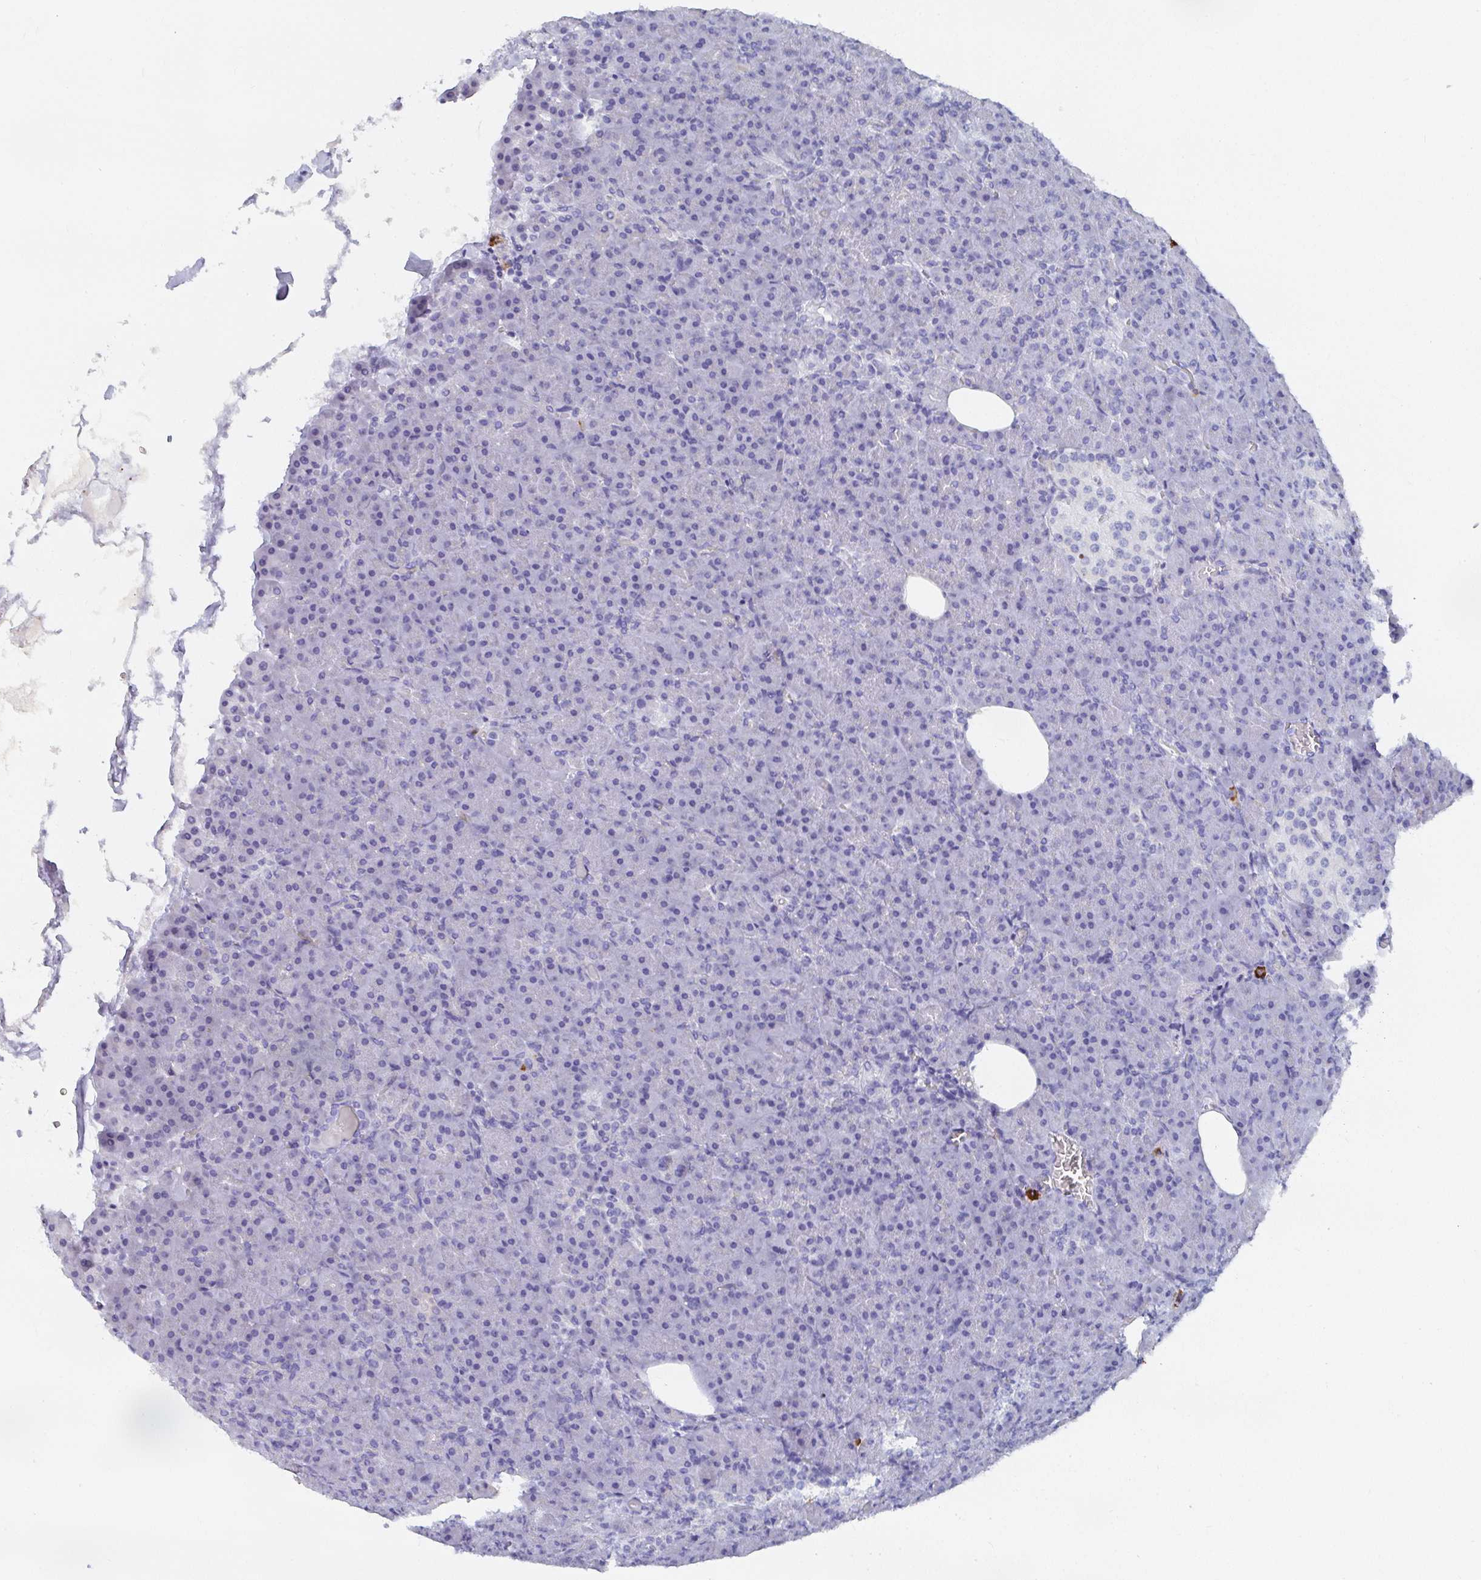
{"staining": {"intensity": "negative", "quantity": "none", "location": "none"}, "tissue": "pancreas", "cell_type": "Exocrine glandular cells", "image_type": "normal", "snomed": [{"axis": "morphology", "description": "Normal tissue, NOS"}, {"axis": "topography", "description": "Pancreas"}], "caption": "This is an immunohistochemistry (IHC) micrograph of benign human pancreas. There is no expression in exocrine glandular cells.", "gene": "GRIA1", "patient": {"sex": "female", "age": 74}}